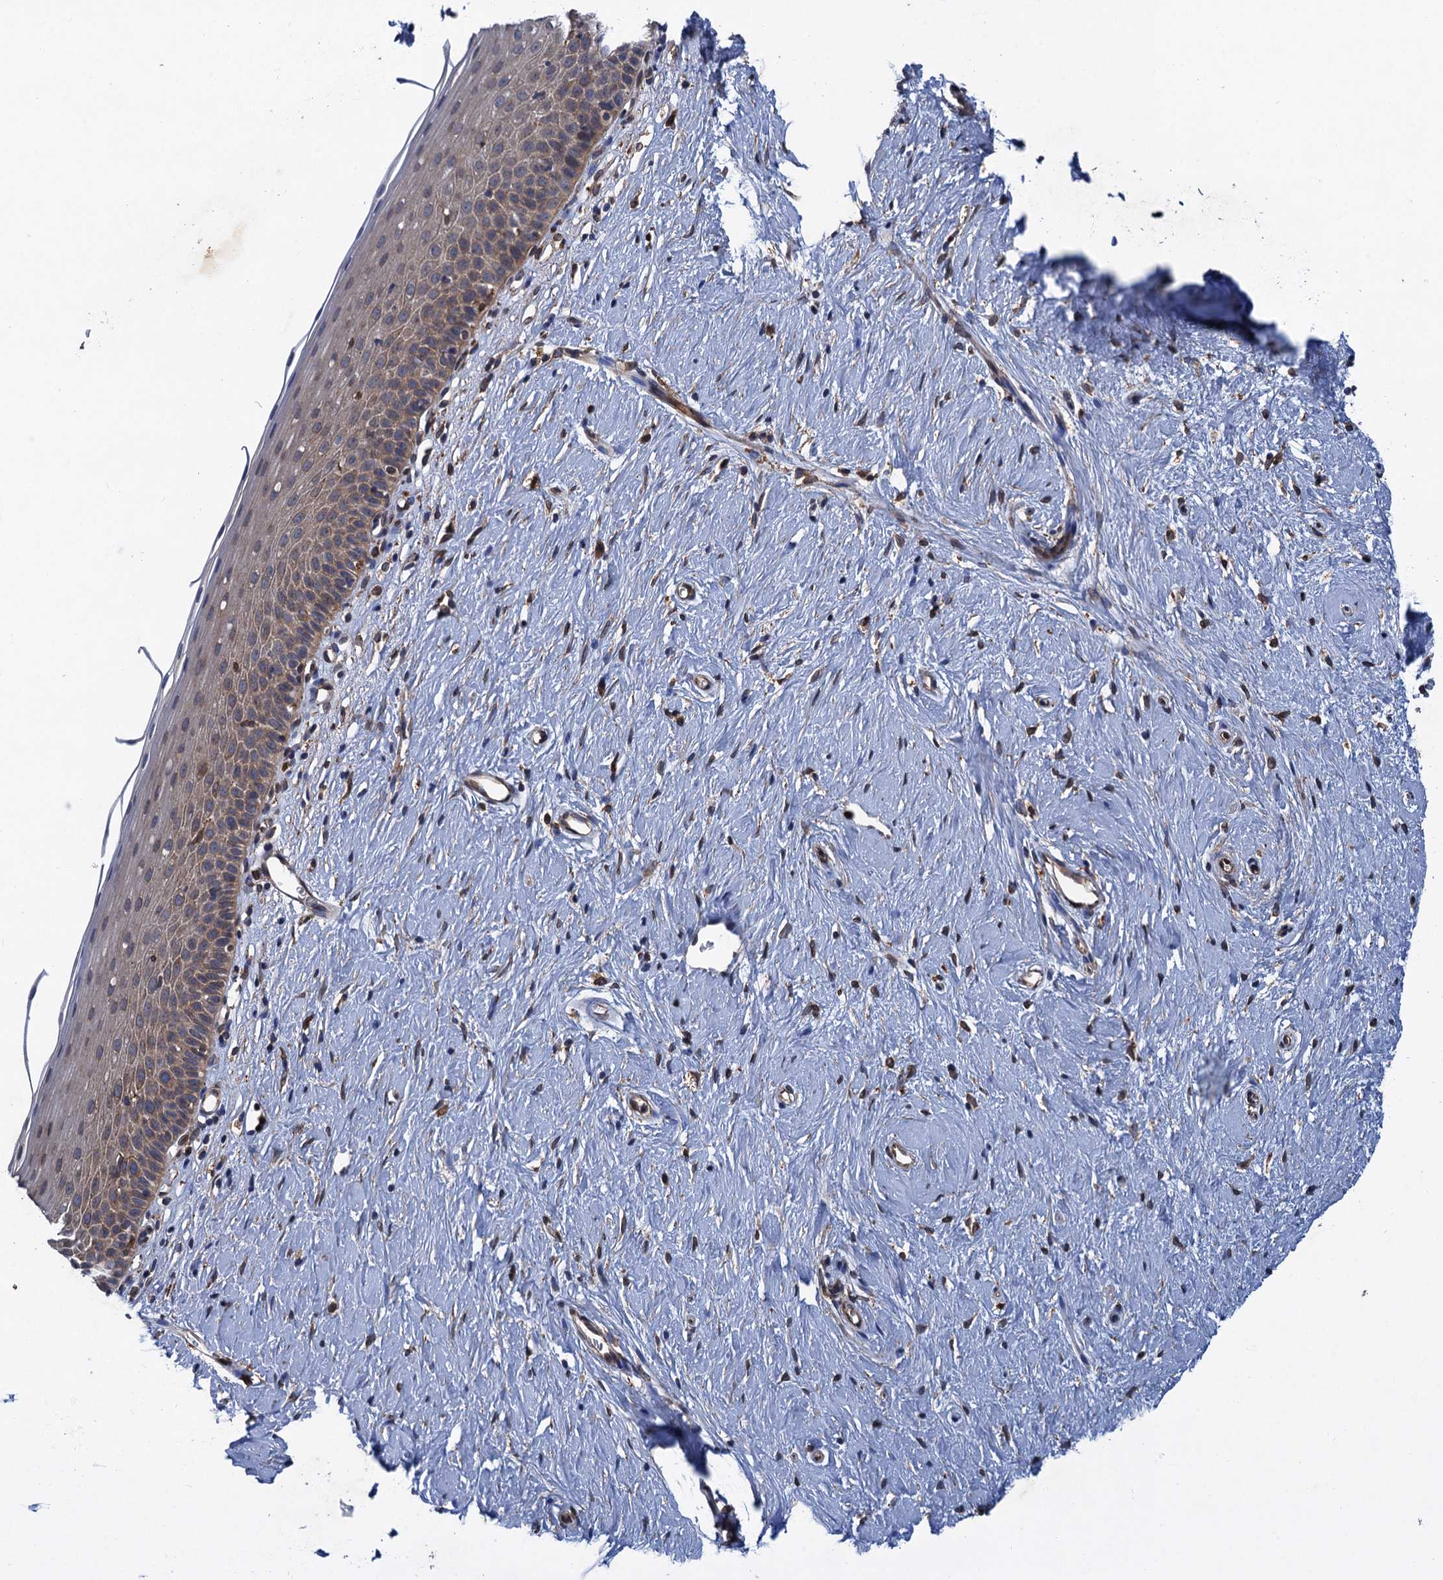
{"staining": {"intensity": "moderate", "quantity": ">75%", "location": "cytoplasmic/membranous"}, "tissue": "cervix", "cell_type": "Glandular cells", "image_type": "normal", "snomed": [{"axis": "morphology", "description": "Normal tissue, NOS"}, {"axis": "topography", "description": "Cervix"}], "caption": "Immunohistochemistry of unremarkable cervix shows medium levels of moderate cytoplasmic/membranous staining in approximately >75% of glandular cells.", "gene": "ARMC5", "patient": {"sex": "female", "age": 57}}